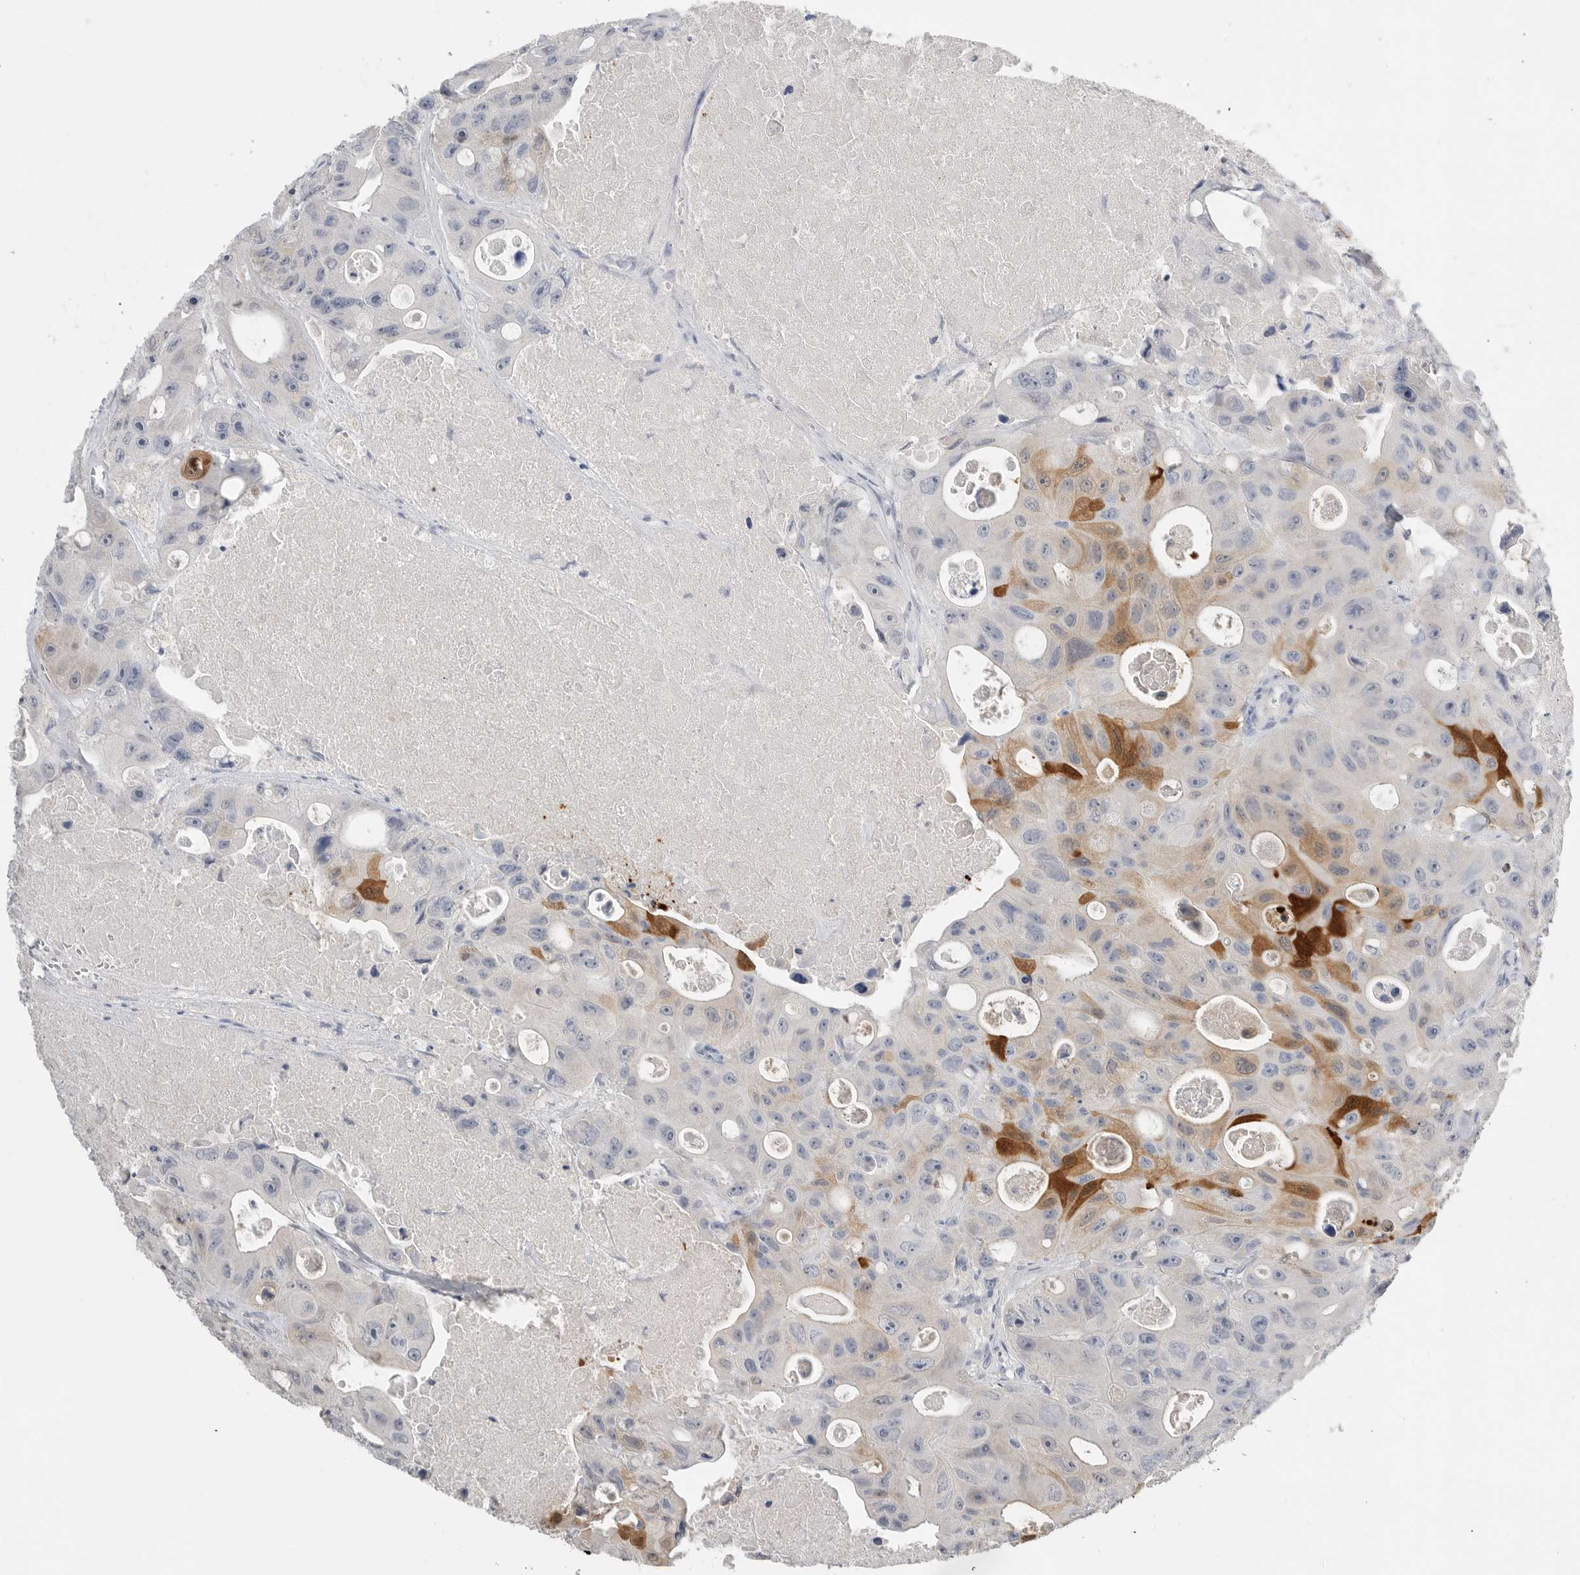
{"staining": {"intensity": "strong", "quantity": "<25%", "location": "cytoplasmic/membranous"}, "tissue": "colorectal cancer", "cell_type": "Tumor cells", "image_type": "cancer", "snomed": [{"axis": "morphology", "description": "Adenocarcinoma, NOS"}, {"axis": "topography", "description": "Colon"}], "caption": "Human colorectal adenocarcinoma stained for a protein (brown) displays strong cytoplasmic/membranous positive positivity in about <25% of tumor cells.", "gene": "FABP6", "patient": {"sex": "female", "age": 46}}